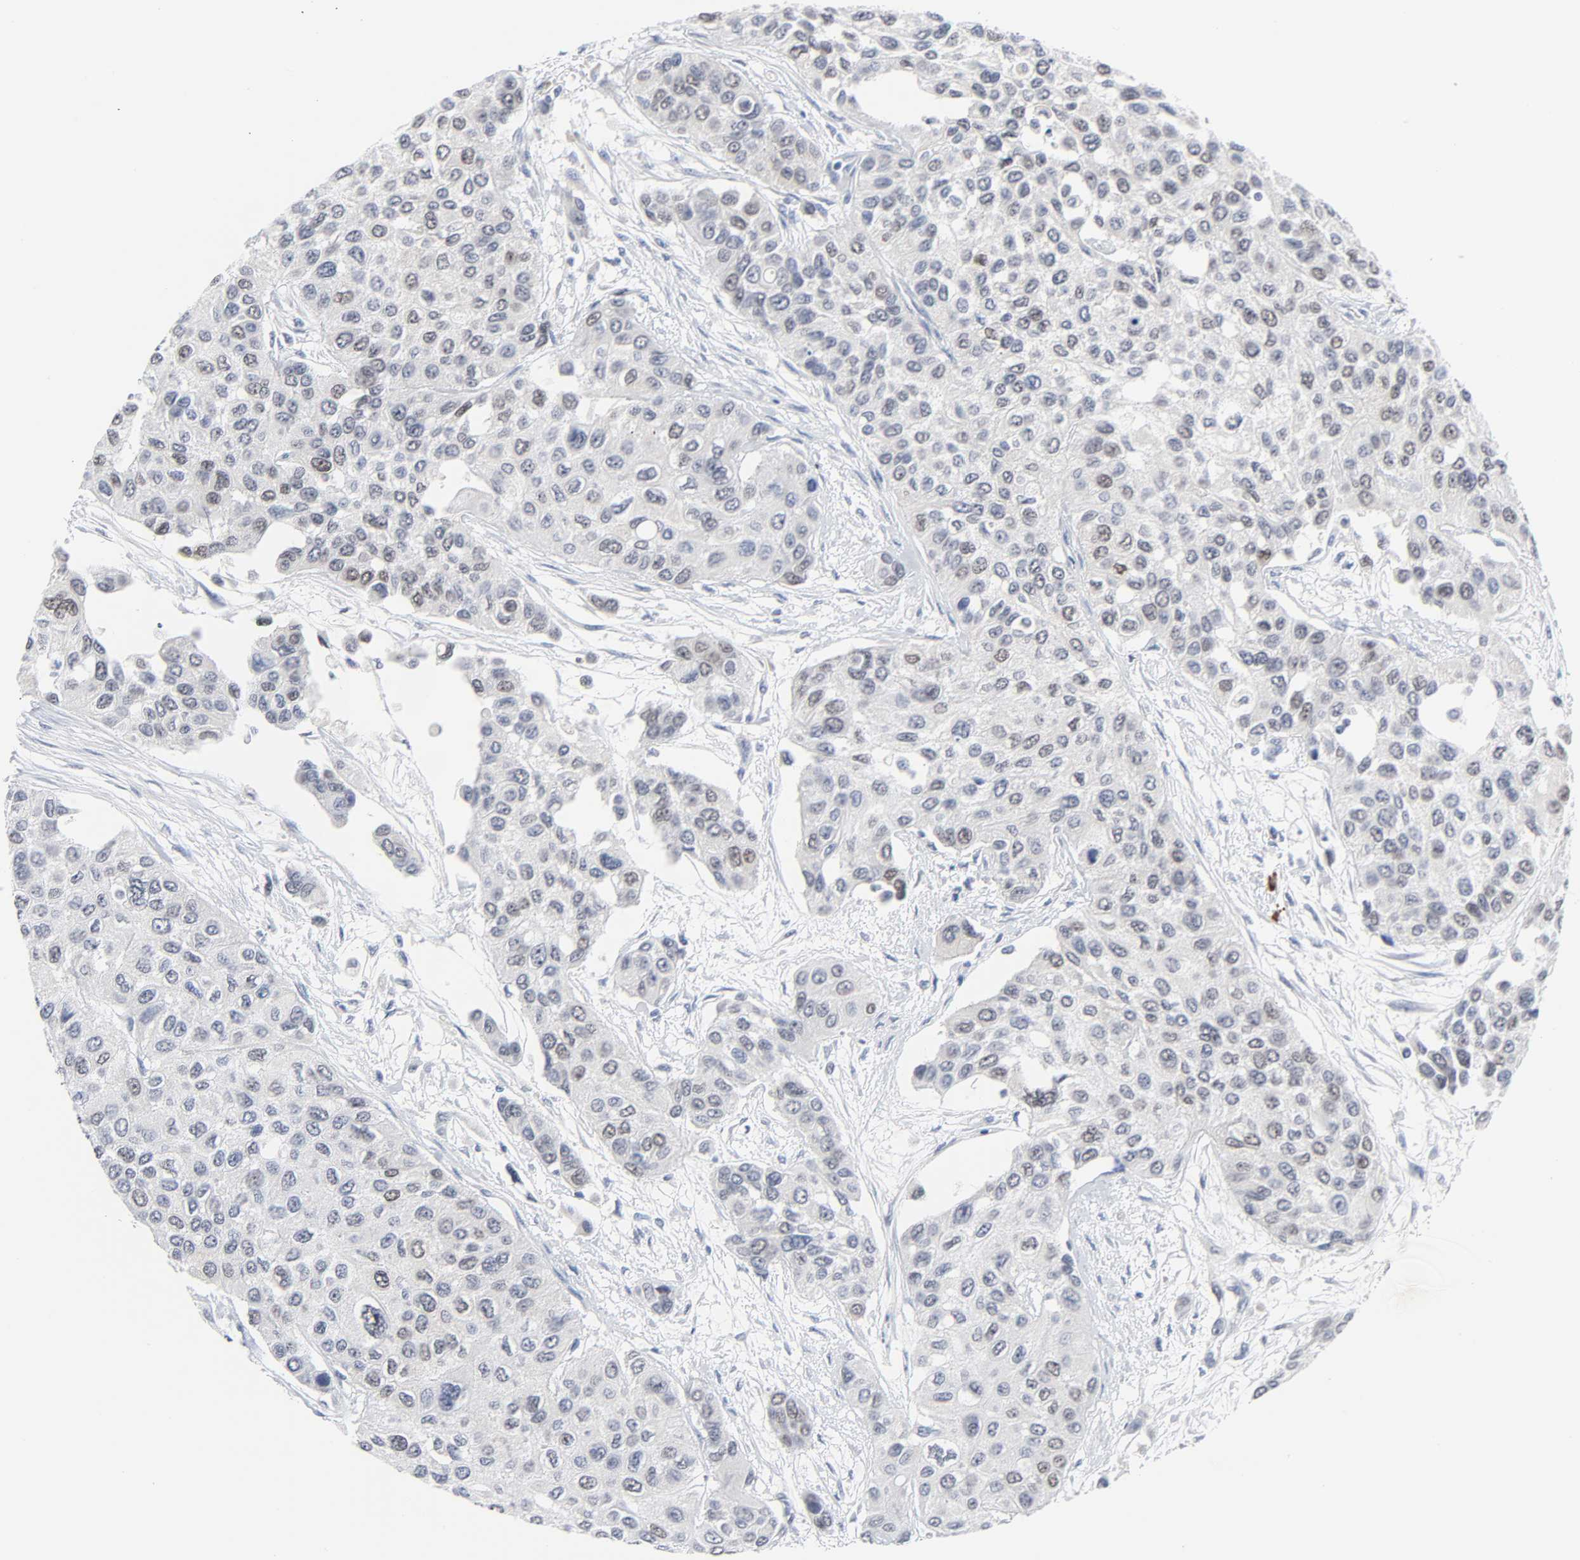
{"staining": {"intensity": "weak", "quantity": "25%-75%", "location": "nuclear"}, "tissue": "urothelial cancer", "cell_type": "Tumor cells", "image_type": "cancer", "snomed": [{"axis": "morphology", "description": "Urothelial carcinoma, High grade"}, {"axis": "topography", "description": "Urinary bladder"}], "caption": "High-grade urothelial carcinoma tissue reveals weak nuclear staining in about 25%-75% of tumor cells Ihc stains the protein of interest in brown and the nuclei are stained blue.", "gene": "WEE1", "patient": {"sex": "female", "age": 56}}